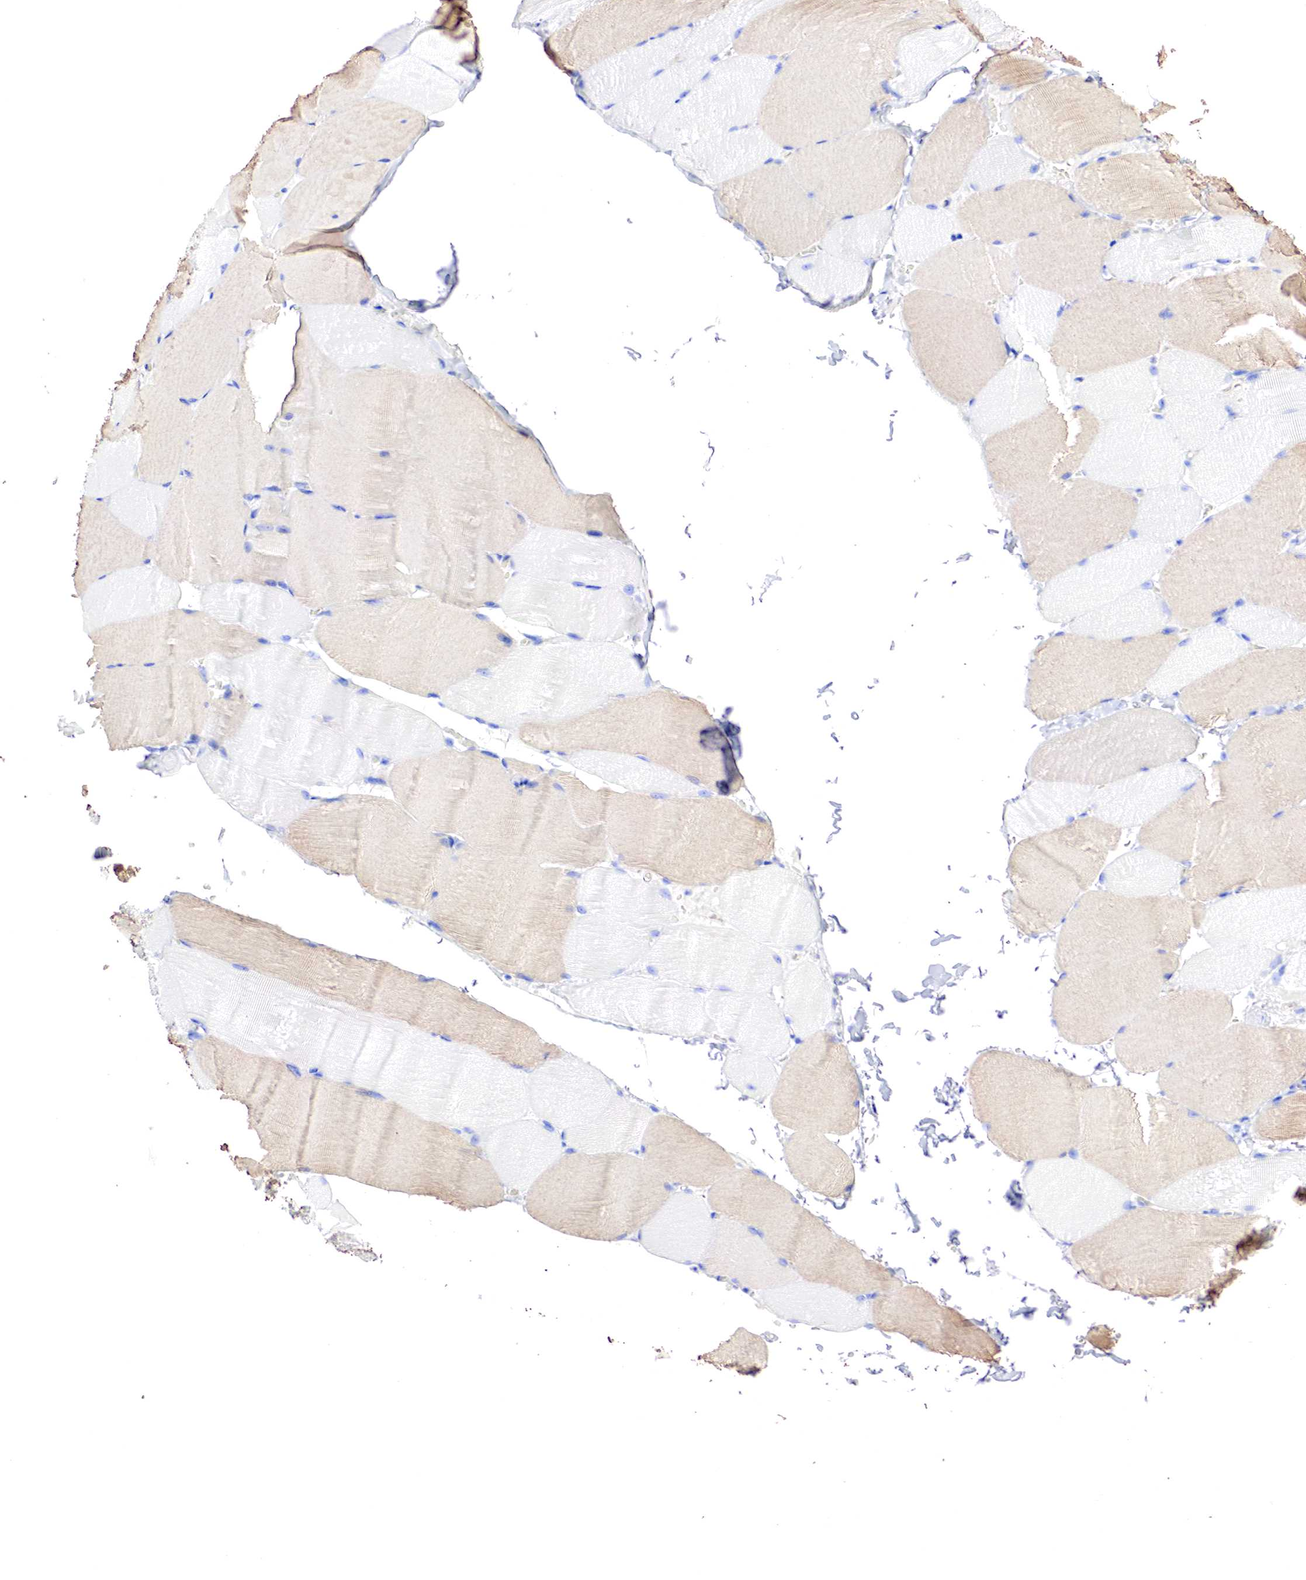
{"staining": {"intensity": "weak", "quantity": "<25%", "location": "cytoplasmic/membranous"}, "tissue": "skeletal muscle", "cell_type": "Myocytes", "image_type": "normal", "snomed": [{"axis": "morphology", "description": "Normal tissue, NOS"}, {"axis": "topography", "description": "Skeletal muscle"}], "caption": "IHC of unremarkable skeletal muscle shows no staining in myocytes.", "gene": "TPM1", "patient": {"sex": "male", "age": 71}}